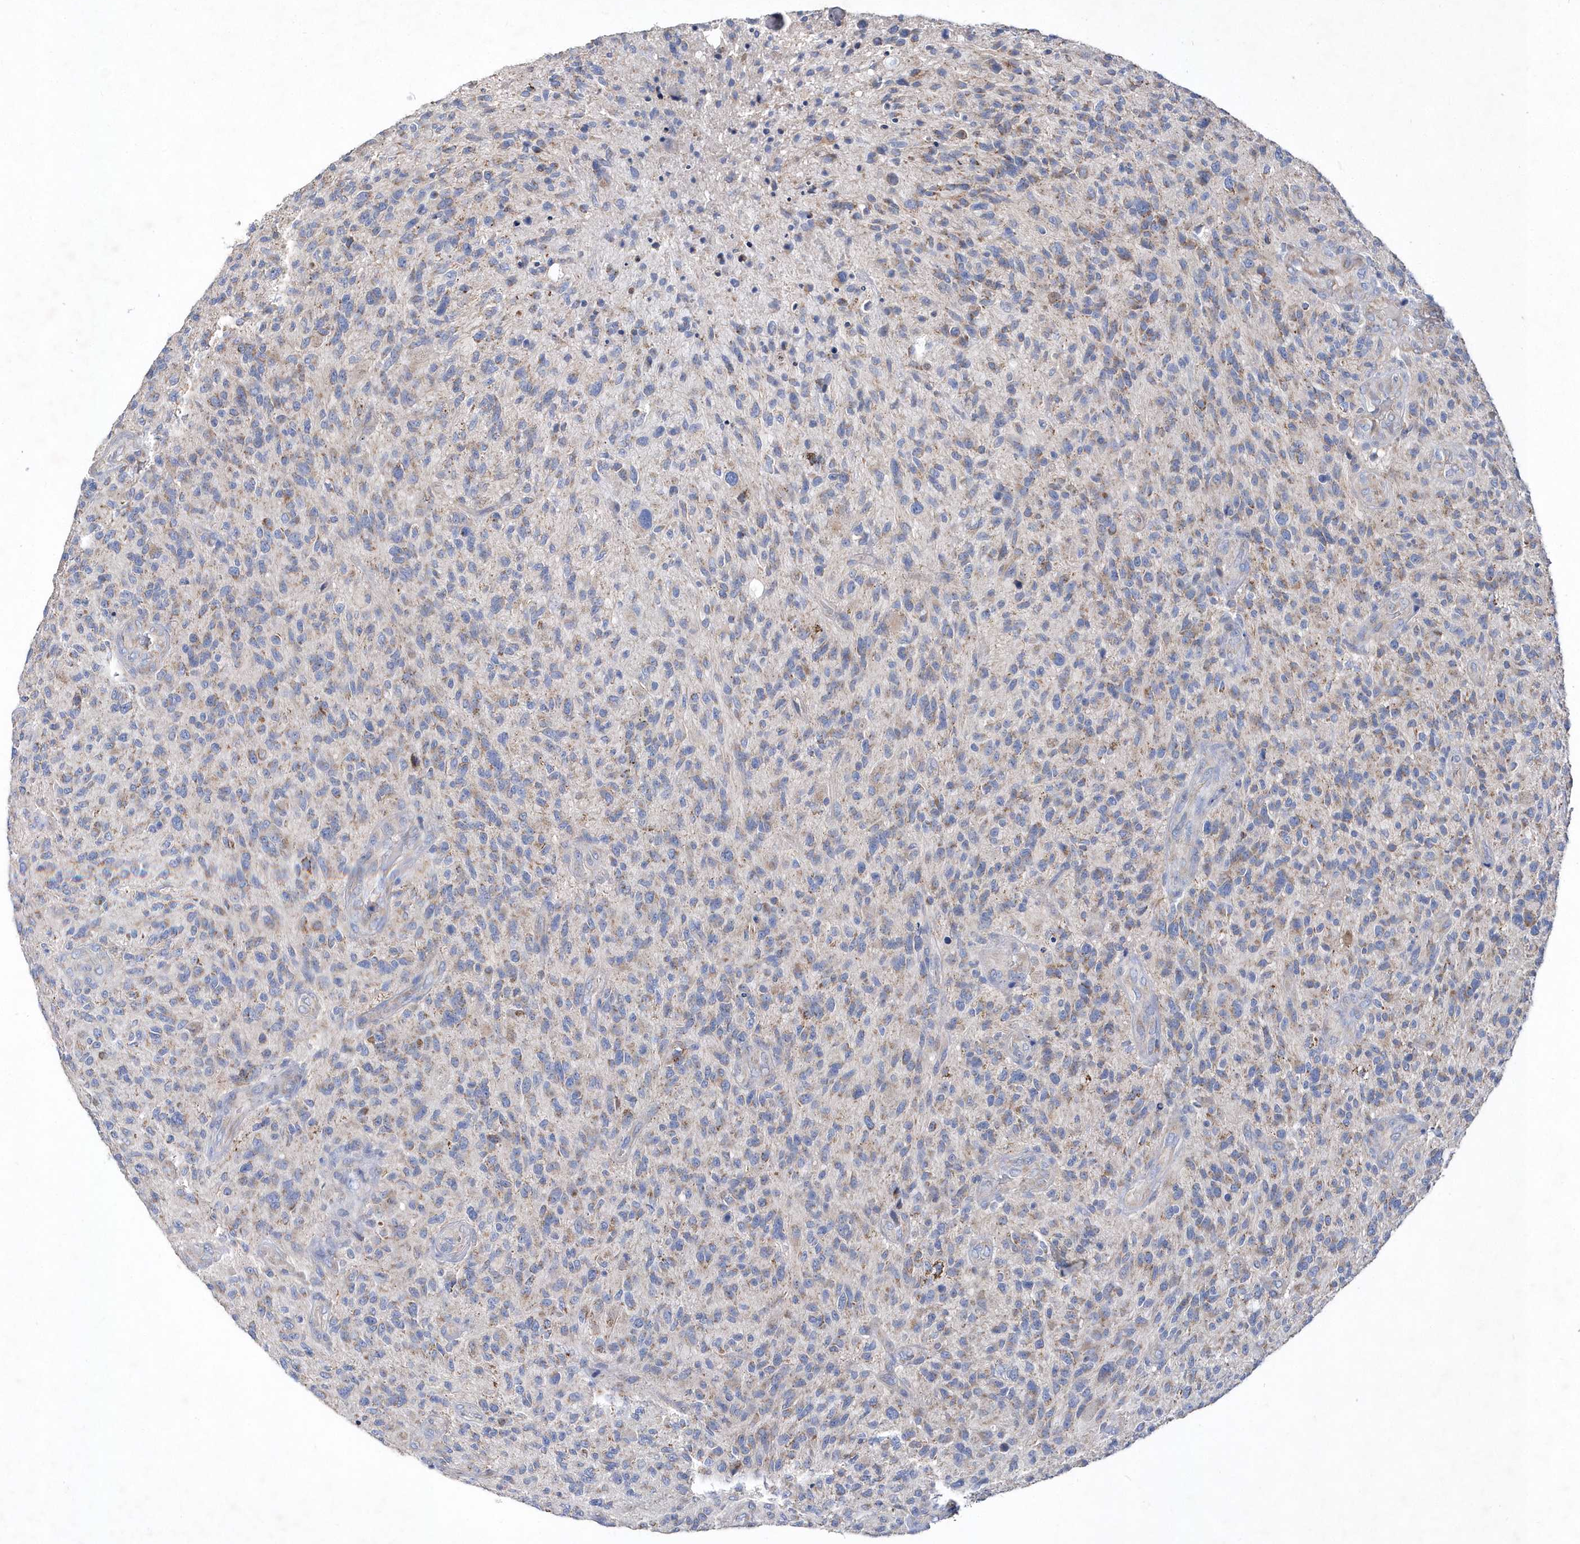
{"staining": {"intensity": "weak", "quantity": "25%-75%", "location": "cytoplasmic/membranous"}, "tissue": "glioma", "cell_type": "Tumor cells", "image_type": "cancer", "snomed": [{"axis": "morphology", "description": "Glioma, malignant, High grade"}, {"axis": "topography", "description": "Brain"}], "caption": "This histopathology image exhibits IHC staining of human malignant glioma (high-grade), with low weak cytoplasmic/membranous expression in about 25%-75% of tumor cells.", "gene": "METTL8", "patient": {"sex": "male", "age": 47}}